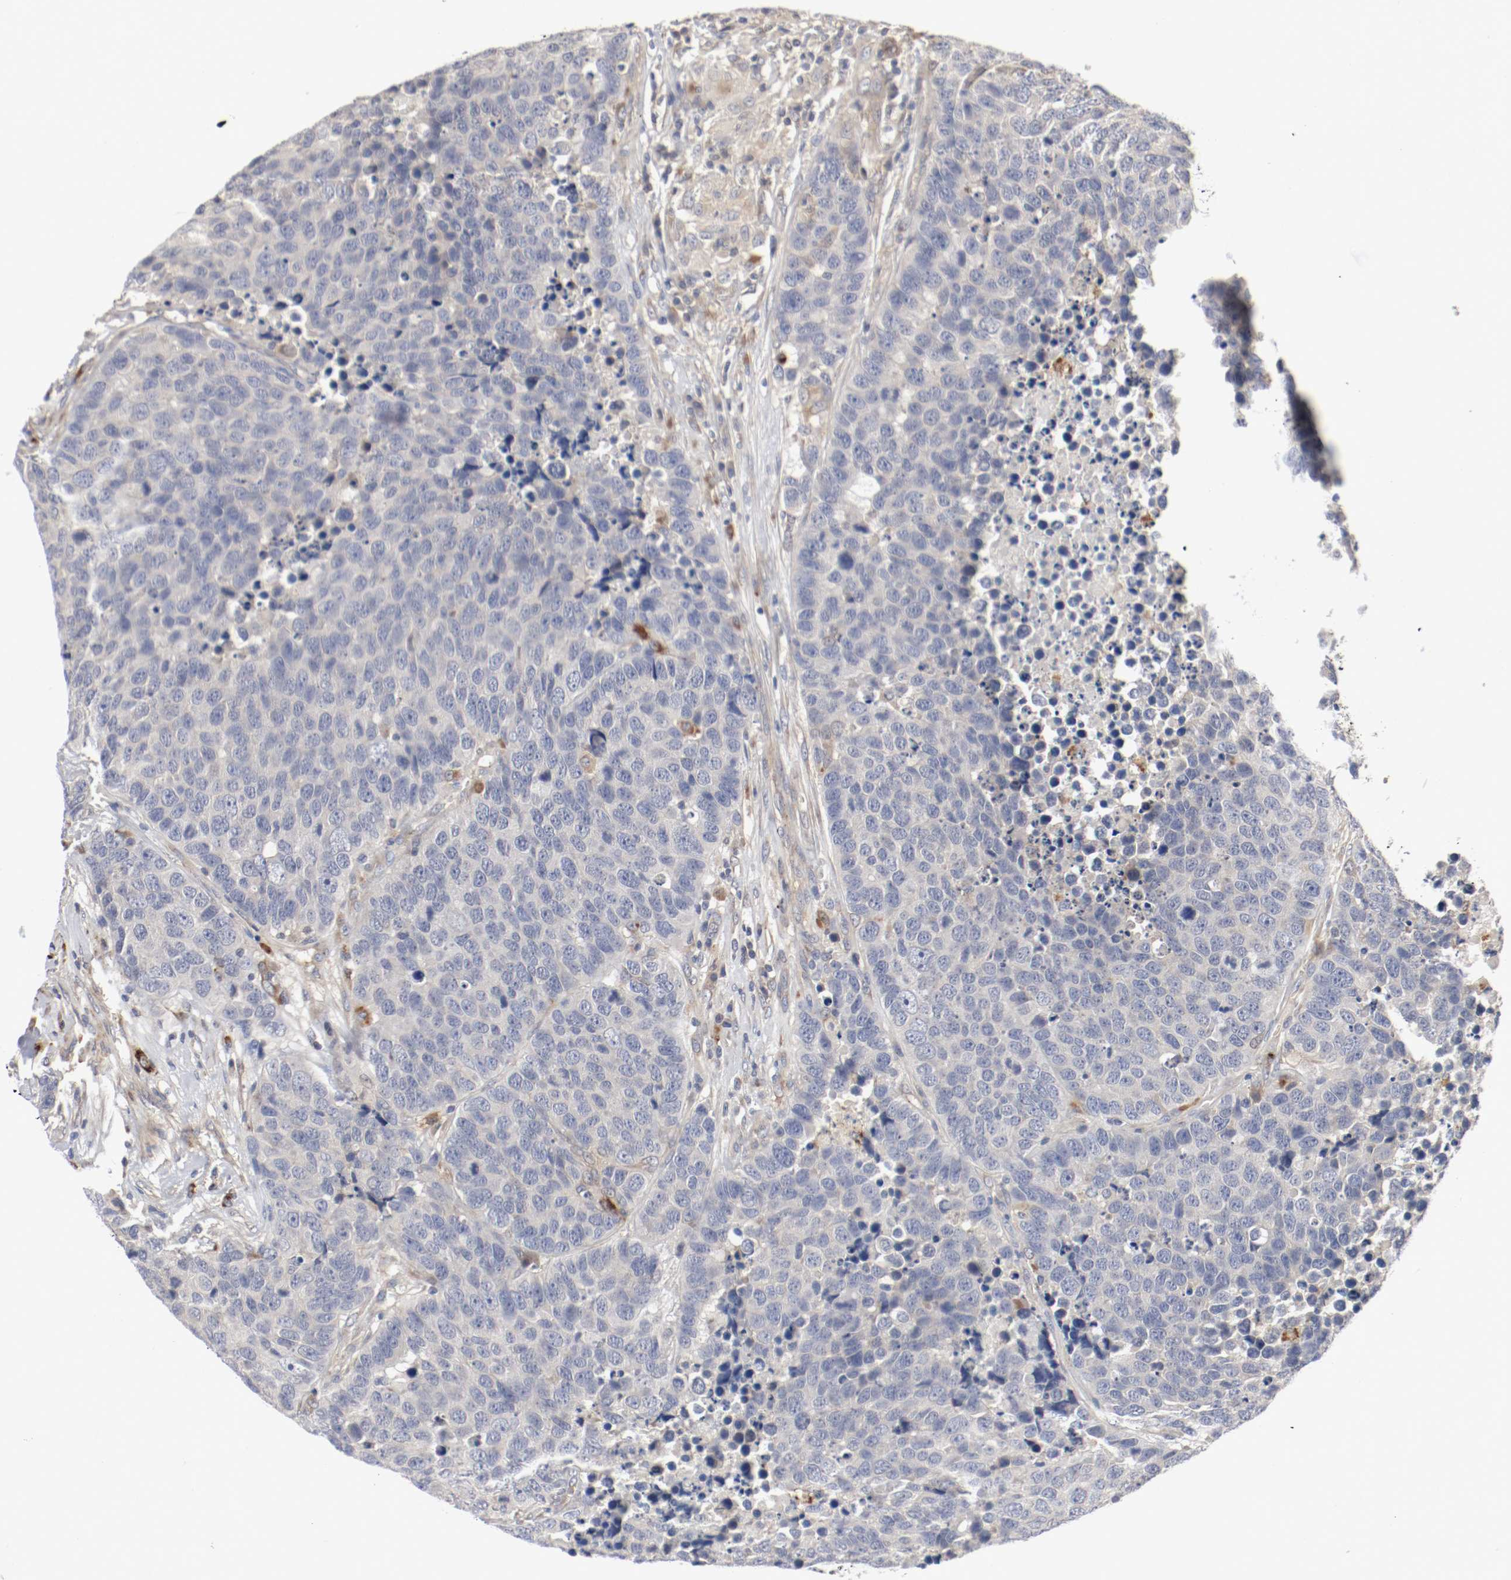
{"staining": {"intensity": "weak", "quantity": "<25%", "location": "cytoplasmic/membranous"}, "tissue": "carcinoid", "cell_type": "Tumor cells", "image_type": "cancer", "snomed": [{"axis": "morphology", "description": "Carcinoid, malignant, NOS"}, {"axis": "topography", "description": "Lung"}], "caption": "DAB immunohistochemical staining of carcinoid demonstrates no significant staining in tumor cells. Brightfield microscopy of IHC stained with DAB (brown) and hematoxylin (blue), captured at high magnification.", "gene": "REN", "patient": {"sex": "male", "age": 60}}